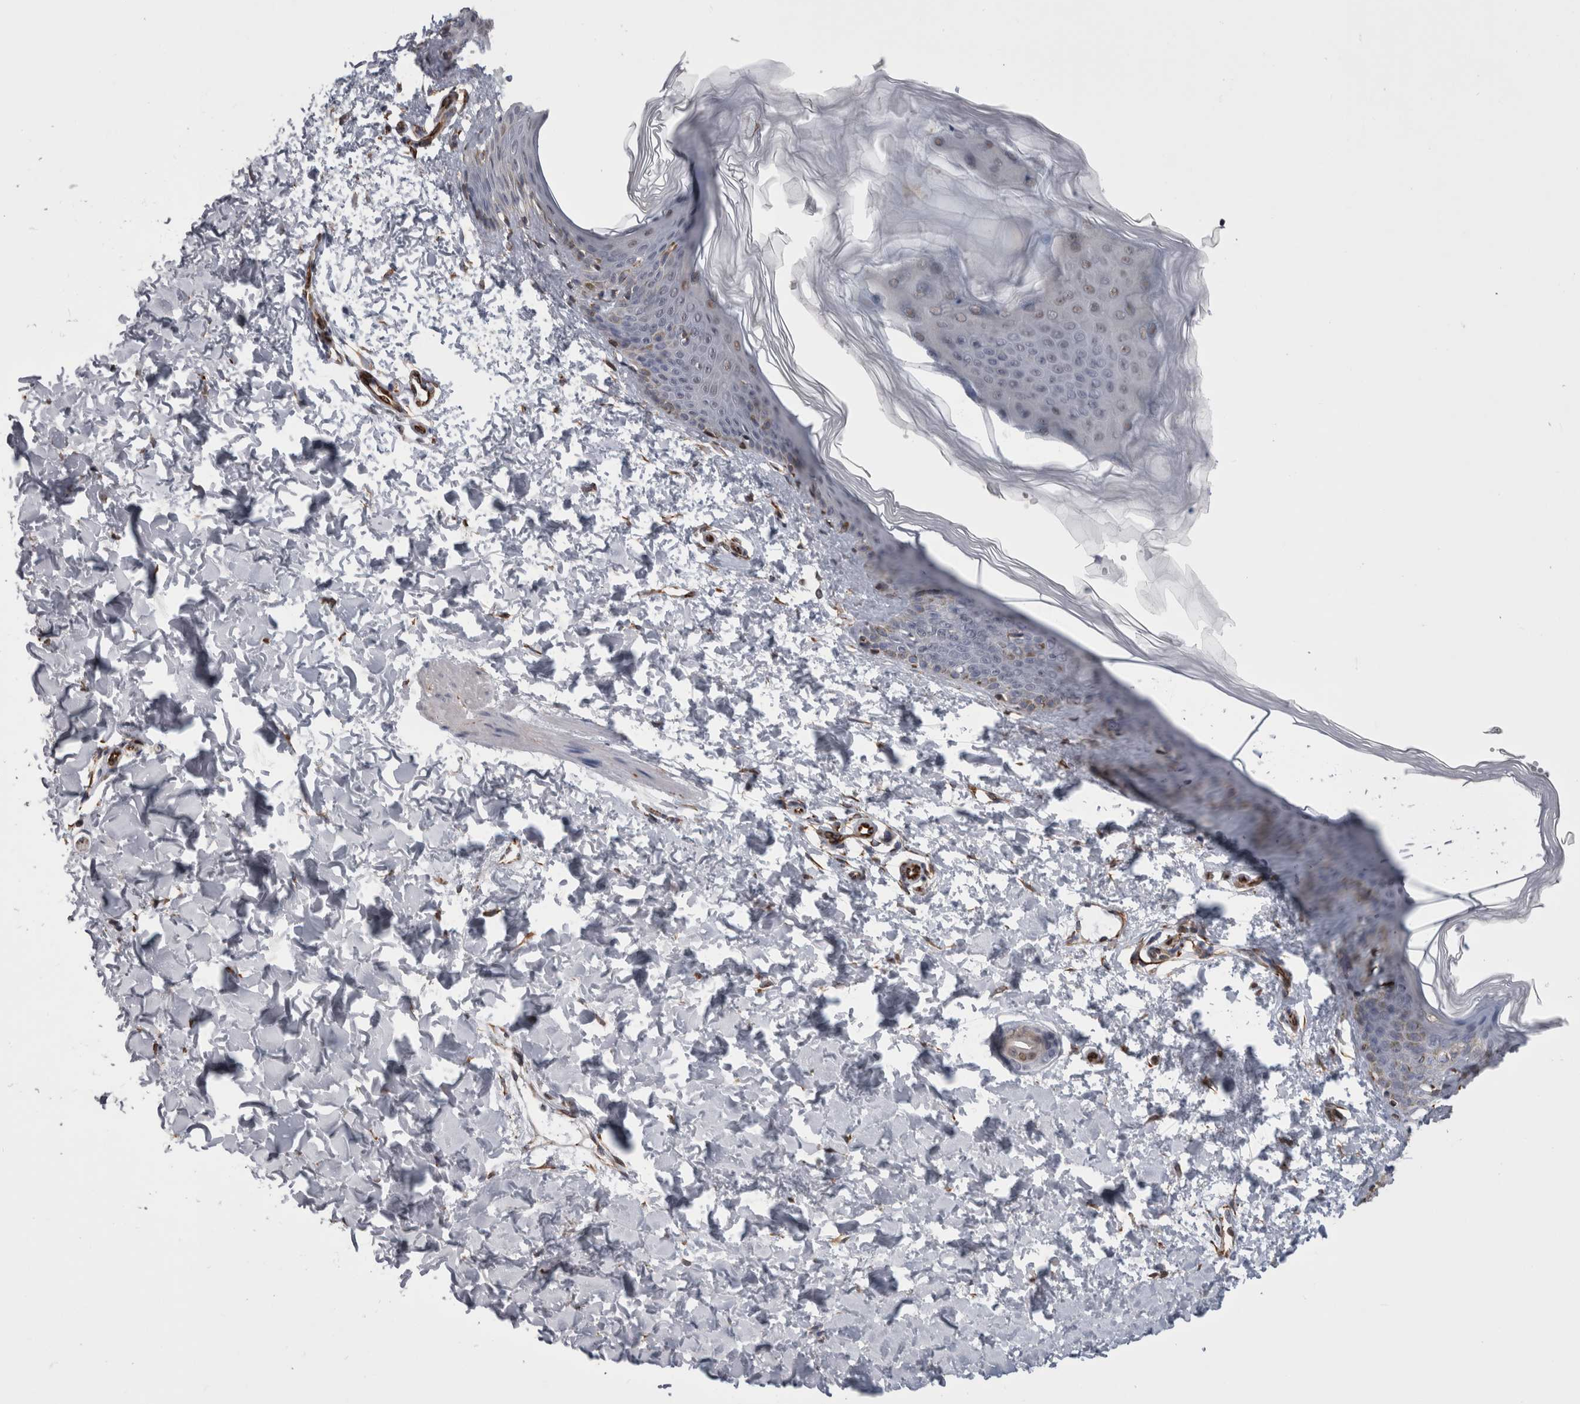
{"staining": {"intensity": "moderate", "quantity": ">75%", "location": "cytoplasmic/membranous"}, "tissue": "skin", "cell_type": "Fibroblasts", "image_type": "normal", "snomed": [{"axis": "morphology", "description": "Normal tissue, NOS"}, {"axis": "morphology", "description": "Neoplasm, benign, NOS"}, {"axis": "topography", "description": "Skin"}, {"axis": "topography", "description": "Soft tissue"}], "caption": "The micrograph demonstrates immunohistochemical staining of unremarkable skin. There is moderate cytoplasmic/membranous staining is identified in about >75% of fibroblasts. (IHC, brightfield microscopy, high magnification).", "gene": "ACOT7", "patient": {"sex": "male", "age": 26}}